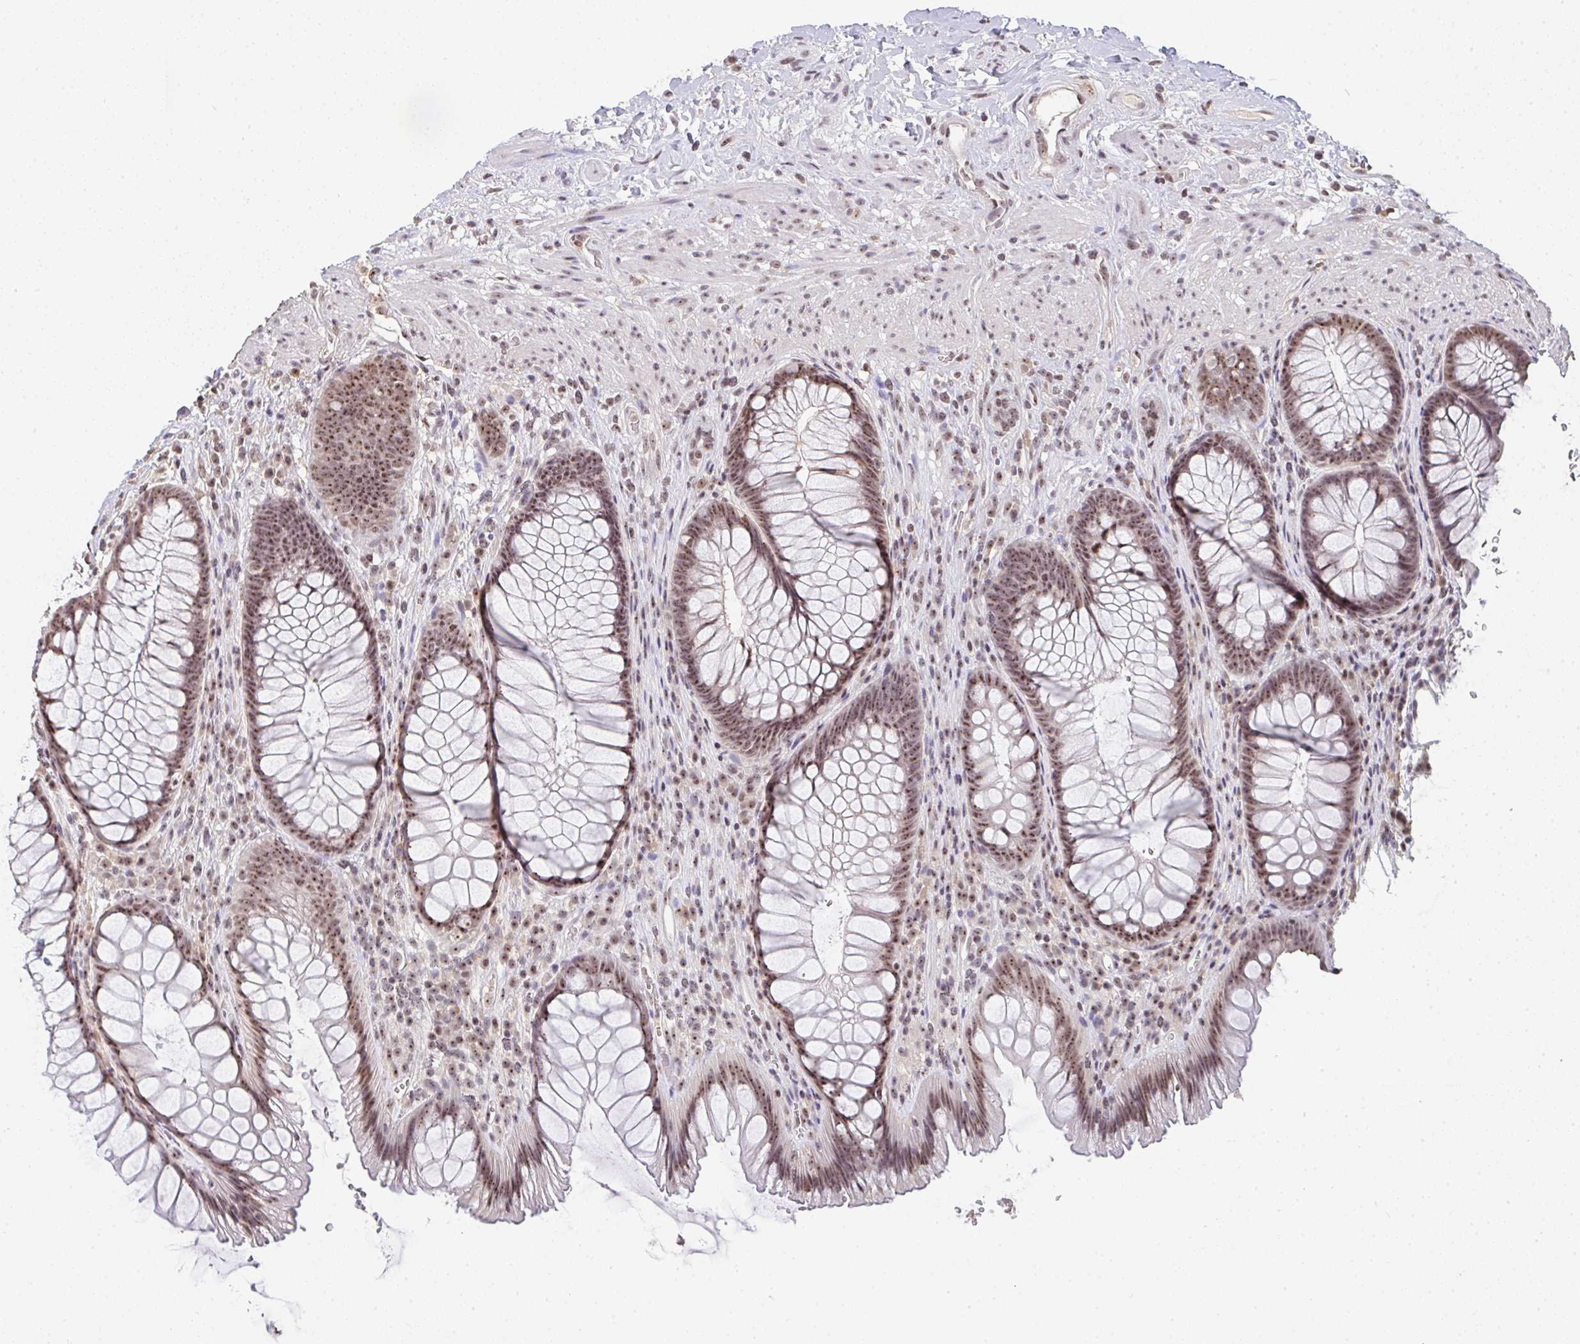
{"staining": {"intensity": "moderate", "quantity": ">75%", "location": "nuclear"}, "tissue": "rectum", "cell_type": "Glandular cells", "image_type": "normal", "snomed": [{"axis": "morphology", "description": "Normal tissue, NOS"}, {"axis": "topography", "description": "Rectum"}], "caption": "Rectum stained with a brown dye exhibits moderate nuclear positive positivity in about >75% of glandular cells.", "gene": "DKC1", "patient": {"sex": "male", "age": 53}}